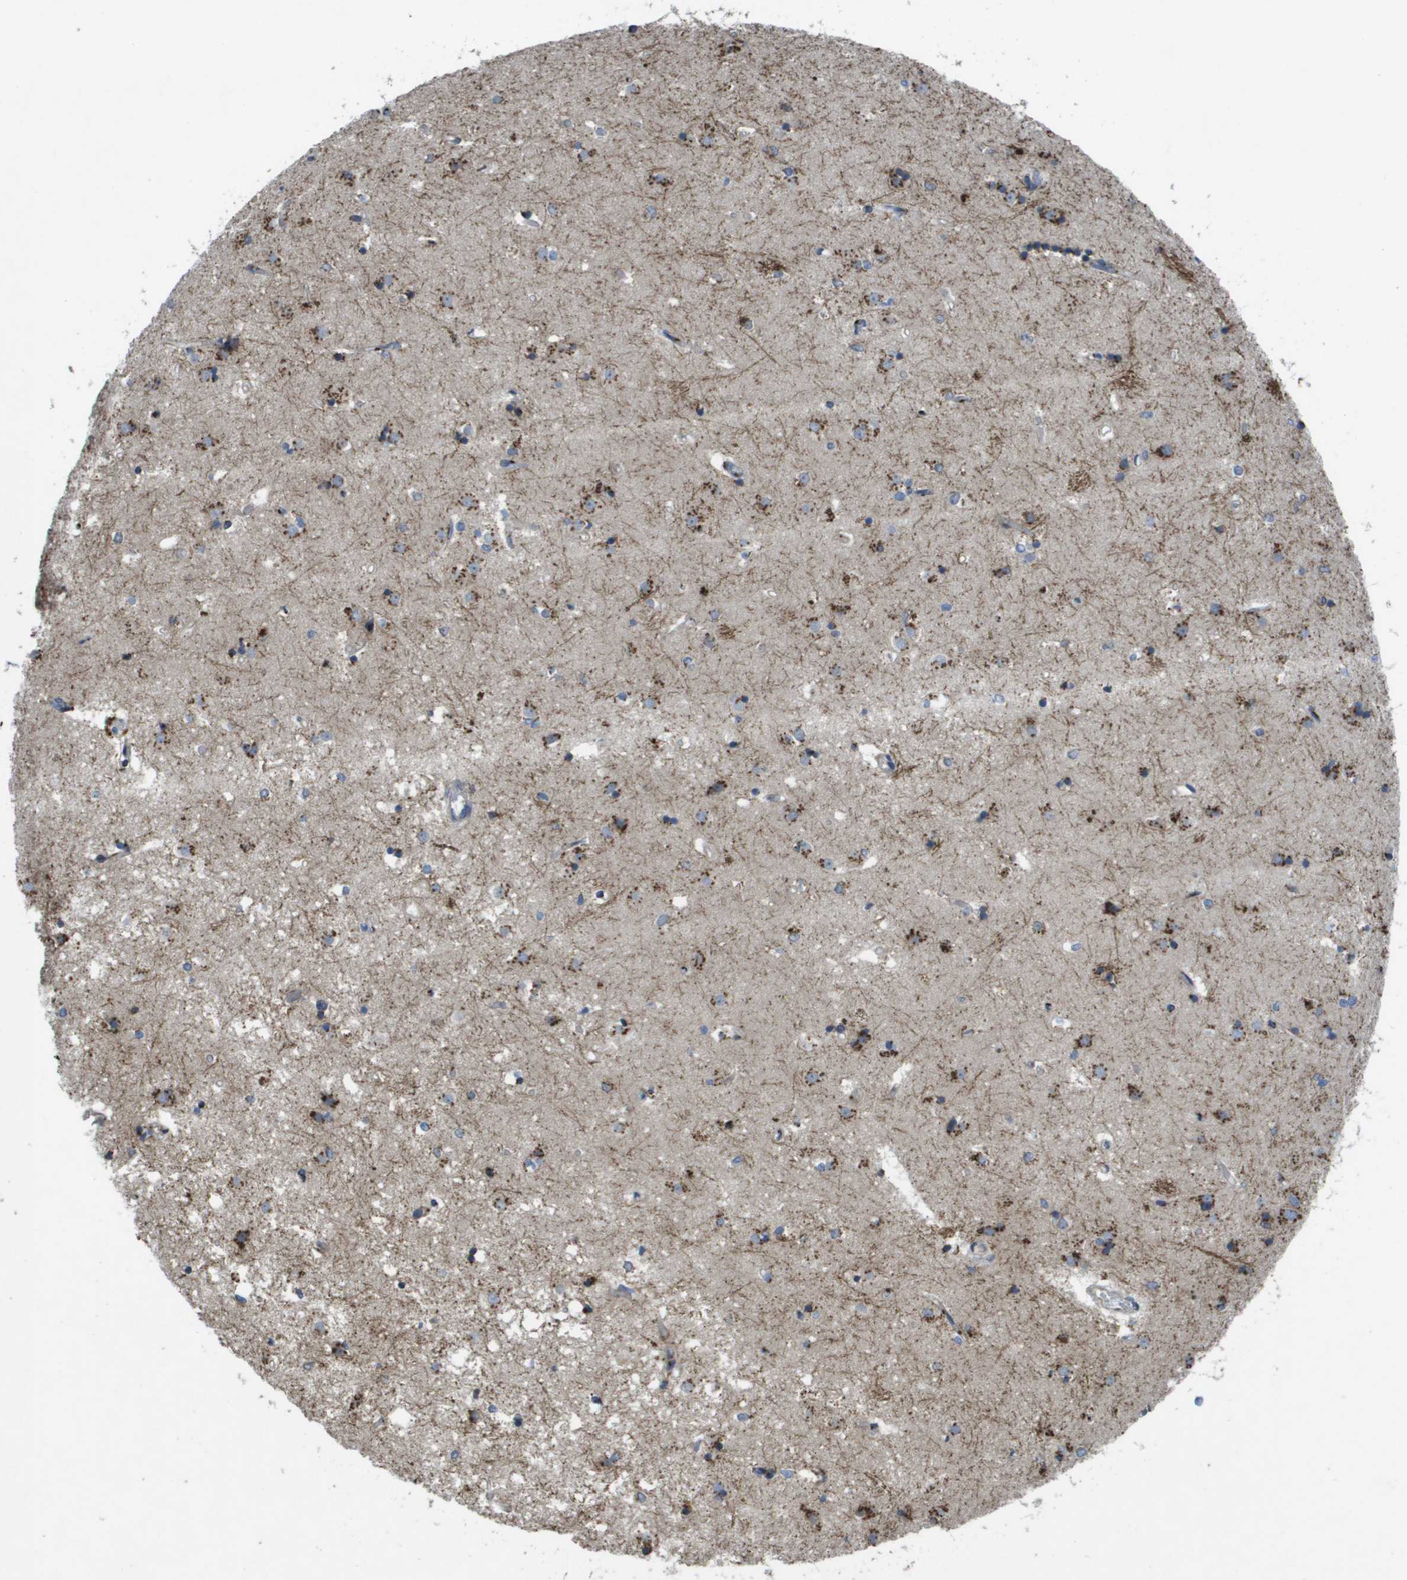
{"staining": {"intensity": "strong", "quantity": "25%-75%", "location": "cytoplasmic/membranous"}, "tissue": "caudate", "cell_type": "Glial cells", "image_type": "normal", "snomed": [{"axis": "morphology", "description": "Normal tissue, NOS"}, {"axis": "topography", "description": "Lateral ventricle wall"}], "caption": "Immunohistochemical staining of normal caudate shows 25%-75% levels of strong cytoplasmic/membranous protein staining in about 25%-75% of glial cells. The protein is stained brown, and the nuclei are stained in blue (DAB (3,3'-diaminobenzidine) IHC with brightfield microscopy, high magnification).", "gene": "QSOX2", "patient": {"sex": "male", "age": 45}}